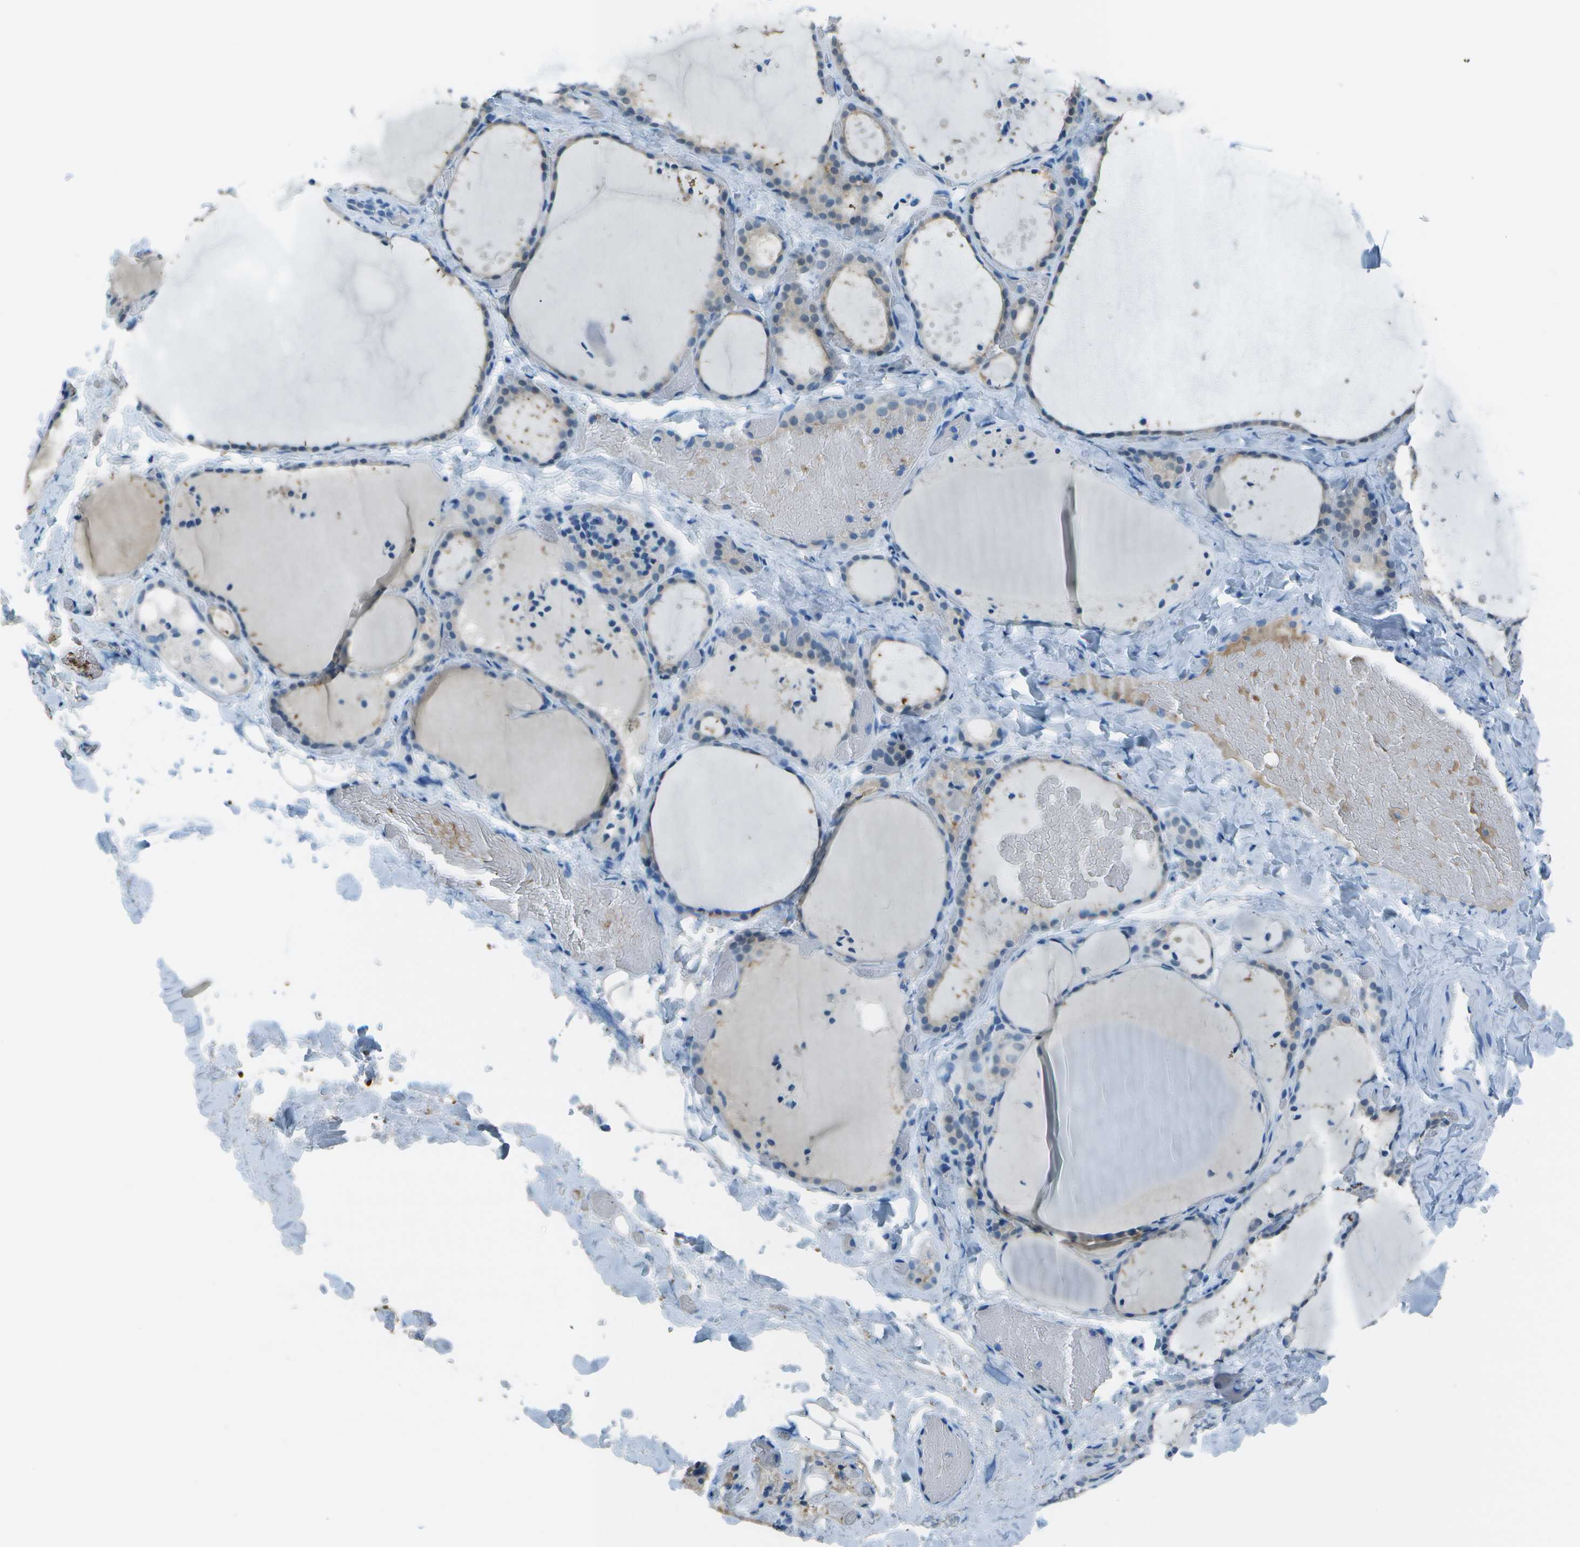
{"staining": {"intensity": "weak", "quantity": "<25%", "location": "cytoplasmic/membranous"}, "tissue": "thyroid gland", "cell_type": "Glandular cells", "image_type": "normal", "snomed": [{"axis": "morphology", "description": "Normal tissue, NOS"}, {"axis": "topography", "description": "Thyroid gland"}], "caption": "The photomicrograph exhibits no significant positivity in glandular cells of thyroid gland.", "gene": "ASL", "patient": {"sex": "female", "age": 44}}